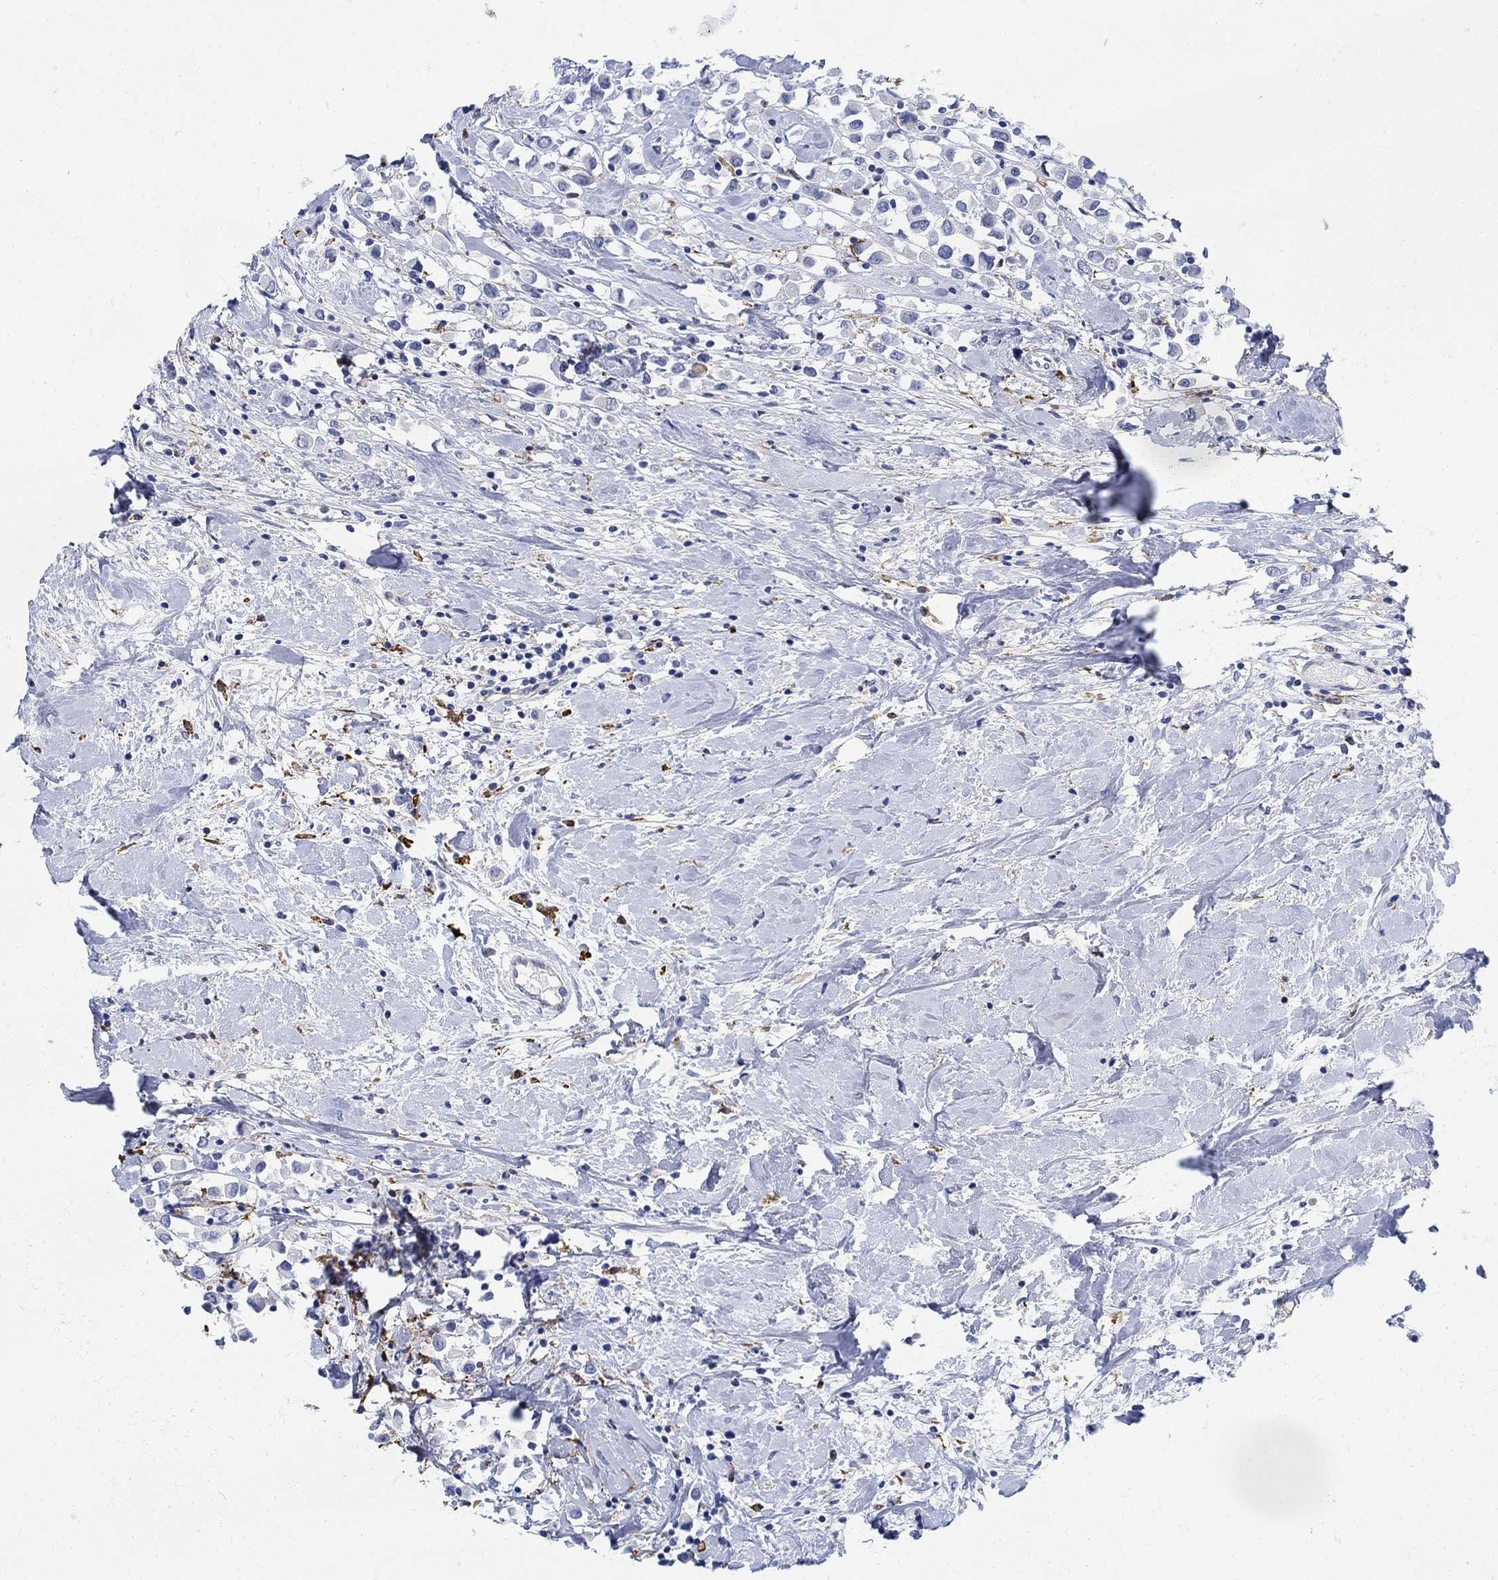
{"staining": {"intensity": "negative", "quantity": "none", "location": "none"}, "tissue": "breast cancer", "cell_type": "Tumor cells", "image_type": "cancer", "snomed": [{"axis": "morphology", "description": "Duct carcinoma"}, {"axis": "topography", "description": "Breast"}], "caption": "DAB (3,3'-diaminobenzidine) immunohistochemical staining of breast infiltrating ductal carcinoma exhibits no significant positivity in tumor cells.", "gene": "PHF21B", "patient": {"sex": "female", "age": 61}}